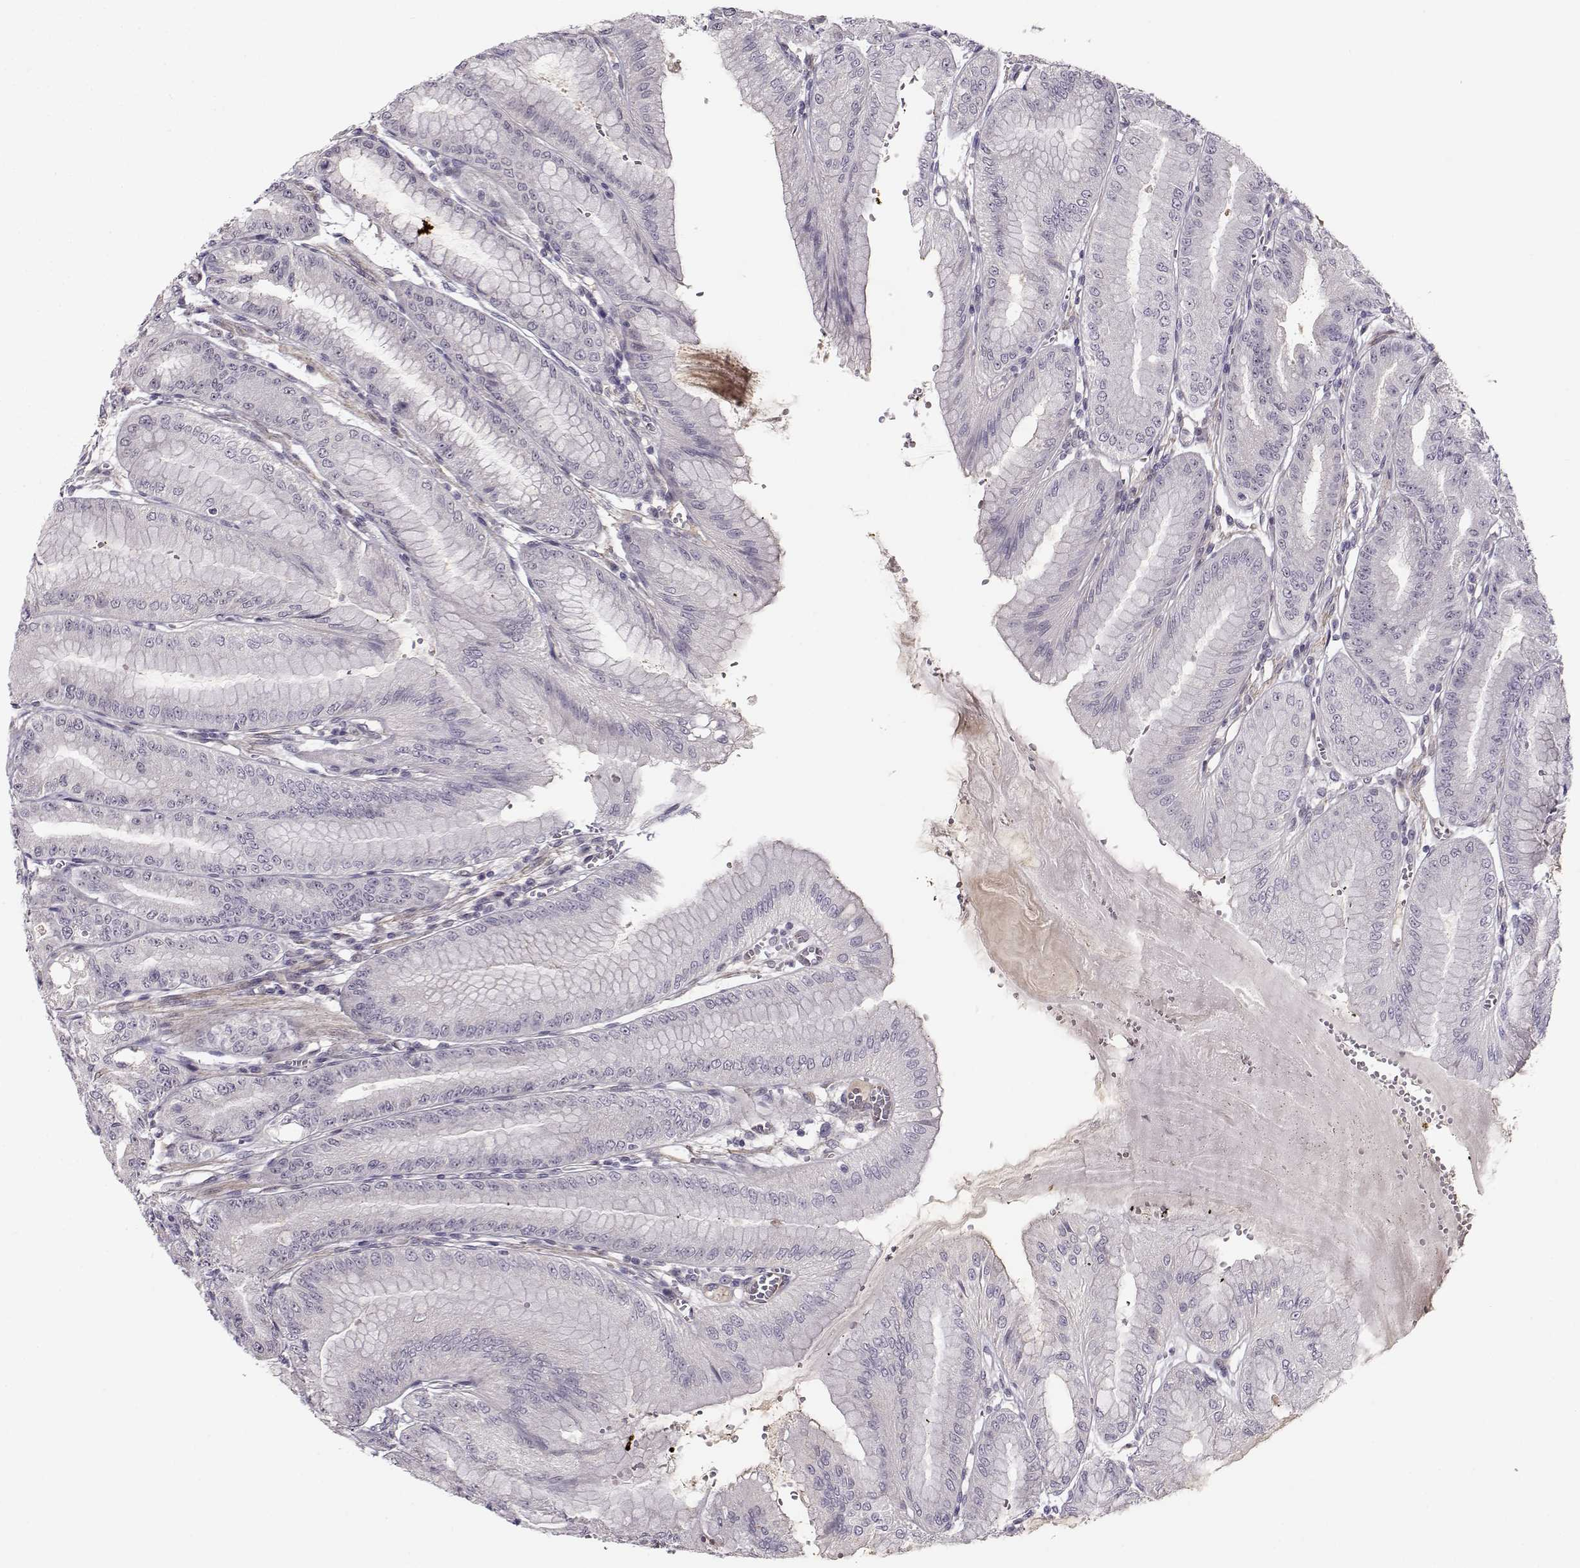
{"staining": {"intensity": "negative", "quantity": "none", "location": "none"}, "tissue": "stomach", "cell_type": "Glandular cells", "image_type": "normal", "snomed": [{"axis": "morphology", "description": "Normal tissue, NOS"}, {"axis": "topography", "description": "Stomach, lower"}], "caption": "A high-resolution micrograph shows IHC staining of normal stomach, which exhibits no significant positivity in glandular cells. Brightfield microscopy of immunohistochemistry stained with DAB (brown) and hematoxylin (blue), captured at high magnification.", "gene": "RGS9BP", "patient": {"sex": "male", "age": 71}}